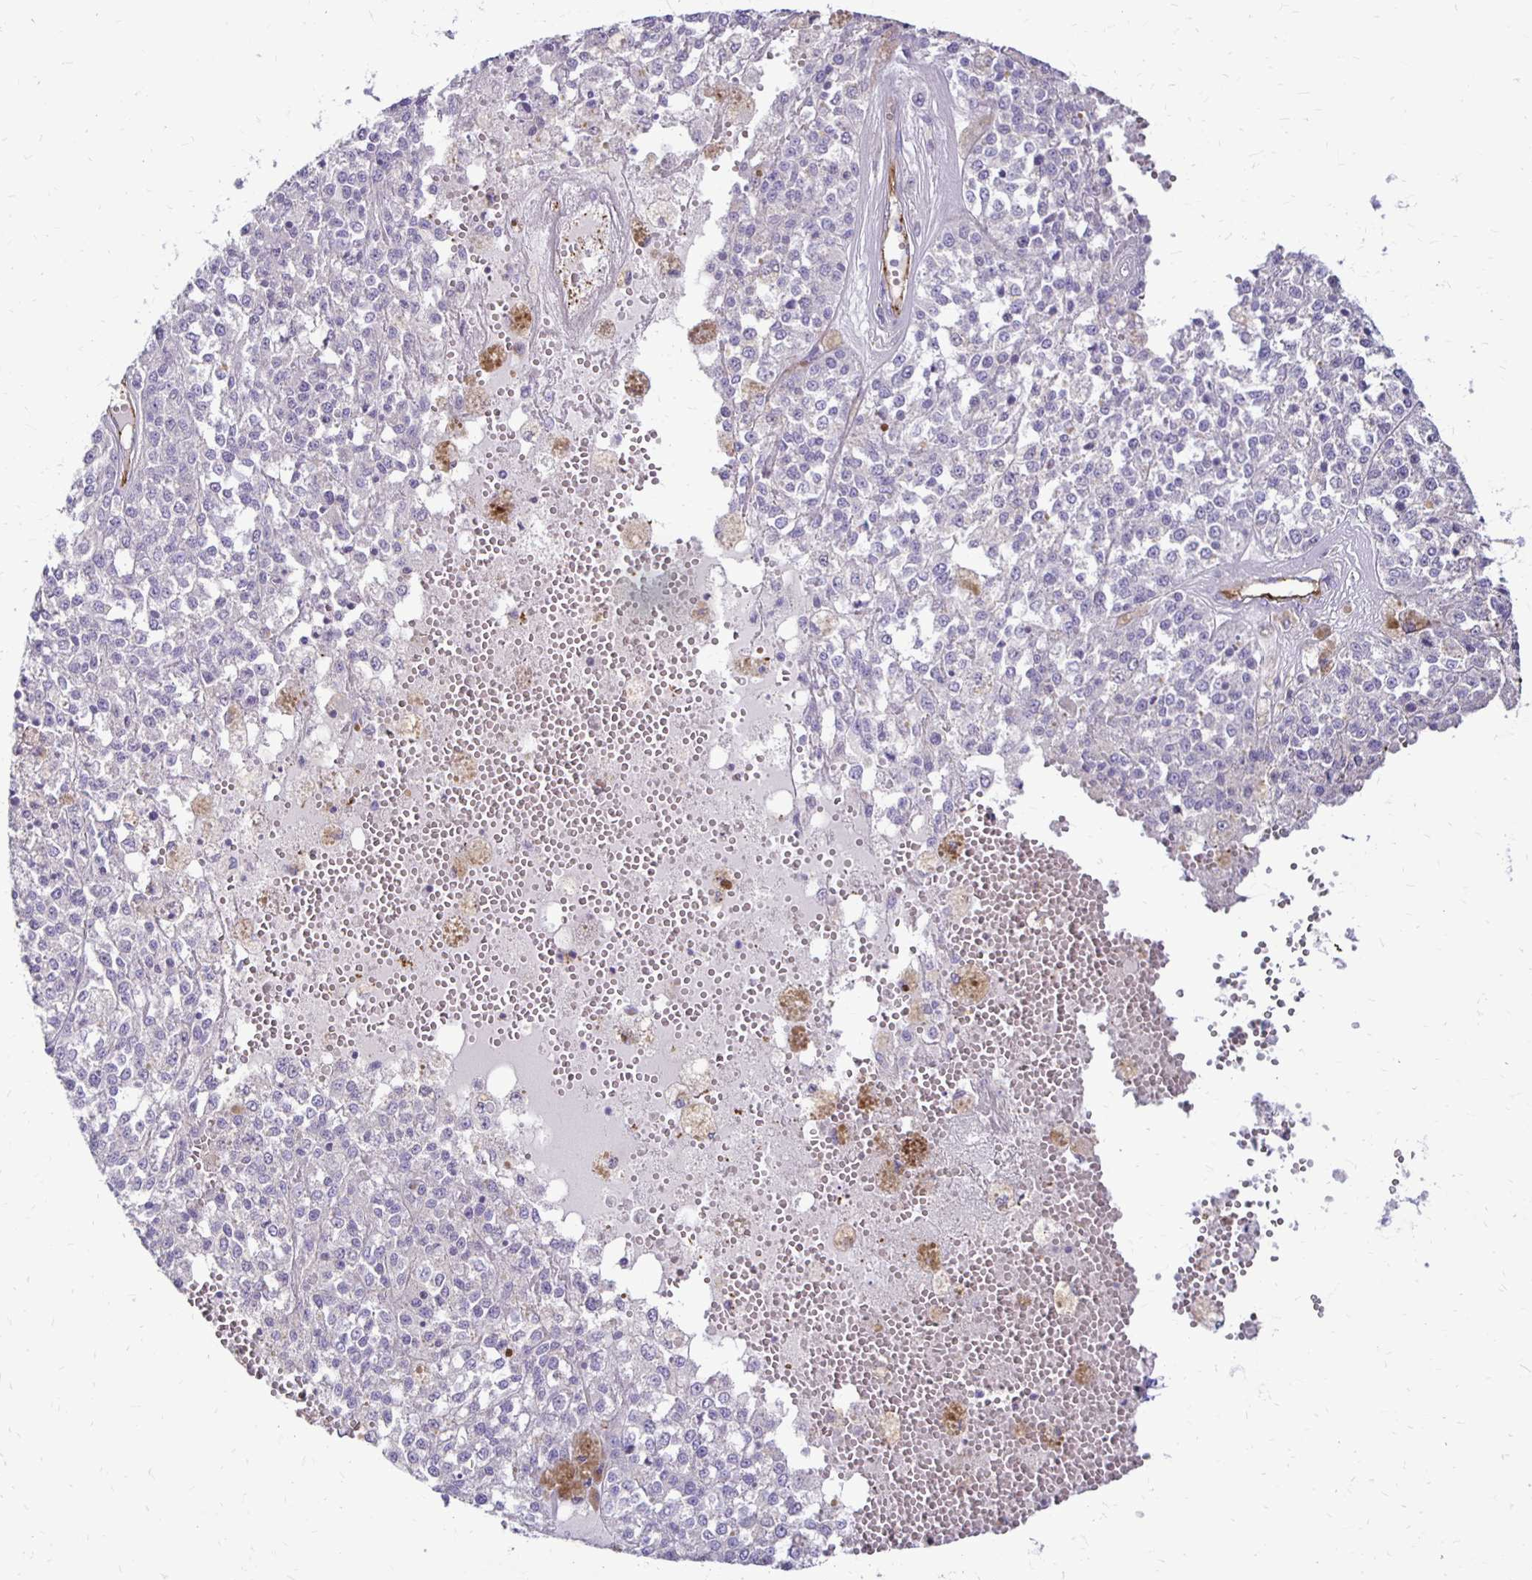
{"staining": {"intensity": "negative", "quantity": "none", "location": "none"}, "tissue": "melanoma", "cell_type": "Tumor cells", "image_type": "cancer", "snomed": [{"axis": "morphology", "description": "Malignant melanoma, Metastatic site"}, {"axis": "topography", "description": "Lymph node"}], "caption": "Immunohistochemistry photomicrograph of human melanoma stained for a protein (brown), which exhibits no expression in tumor cells. (DAB (3,3'-diaminobenzidine) immunohistochemistry (IHC) visualized using brightfield microscopy, high magnification).", "gene": "TTYH1", "patient": {"sex": "female", "age": 64}}